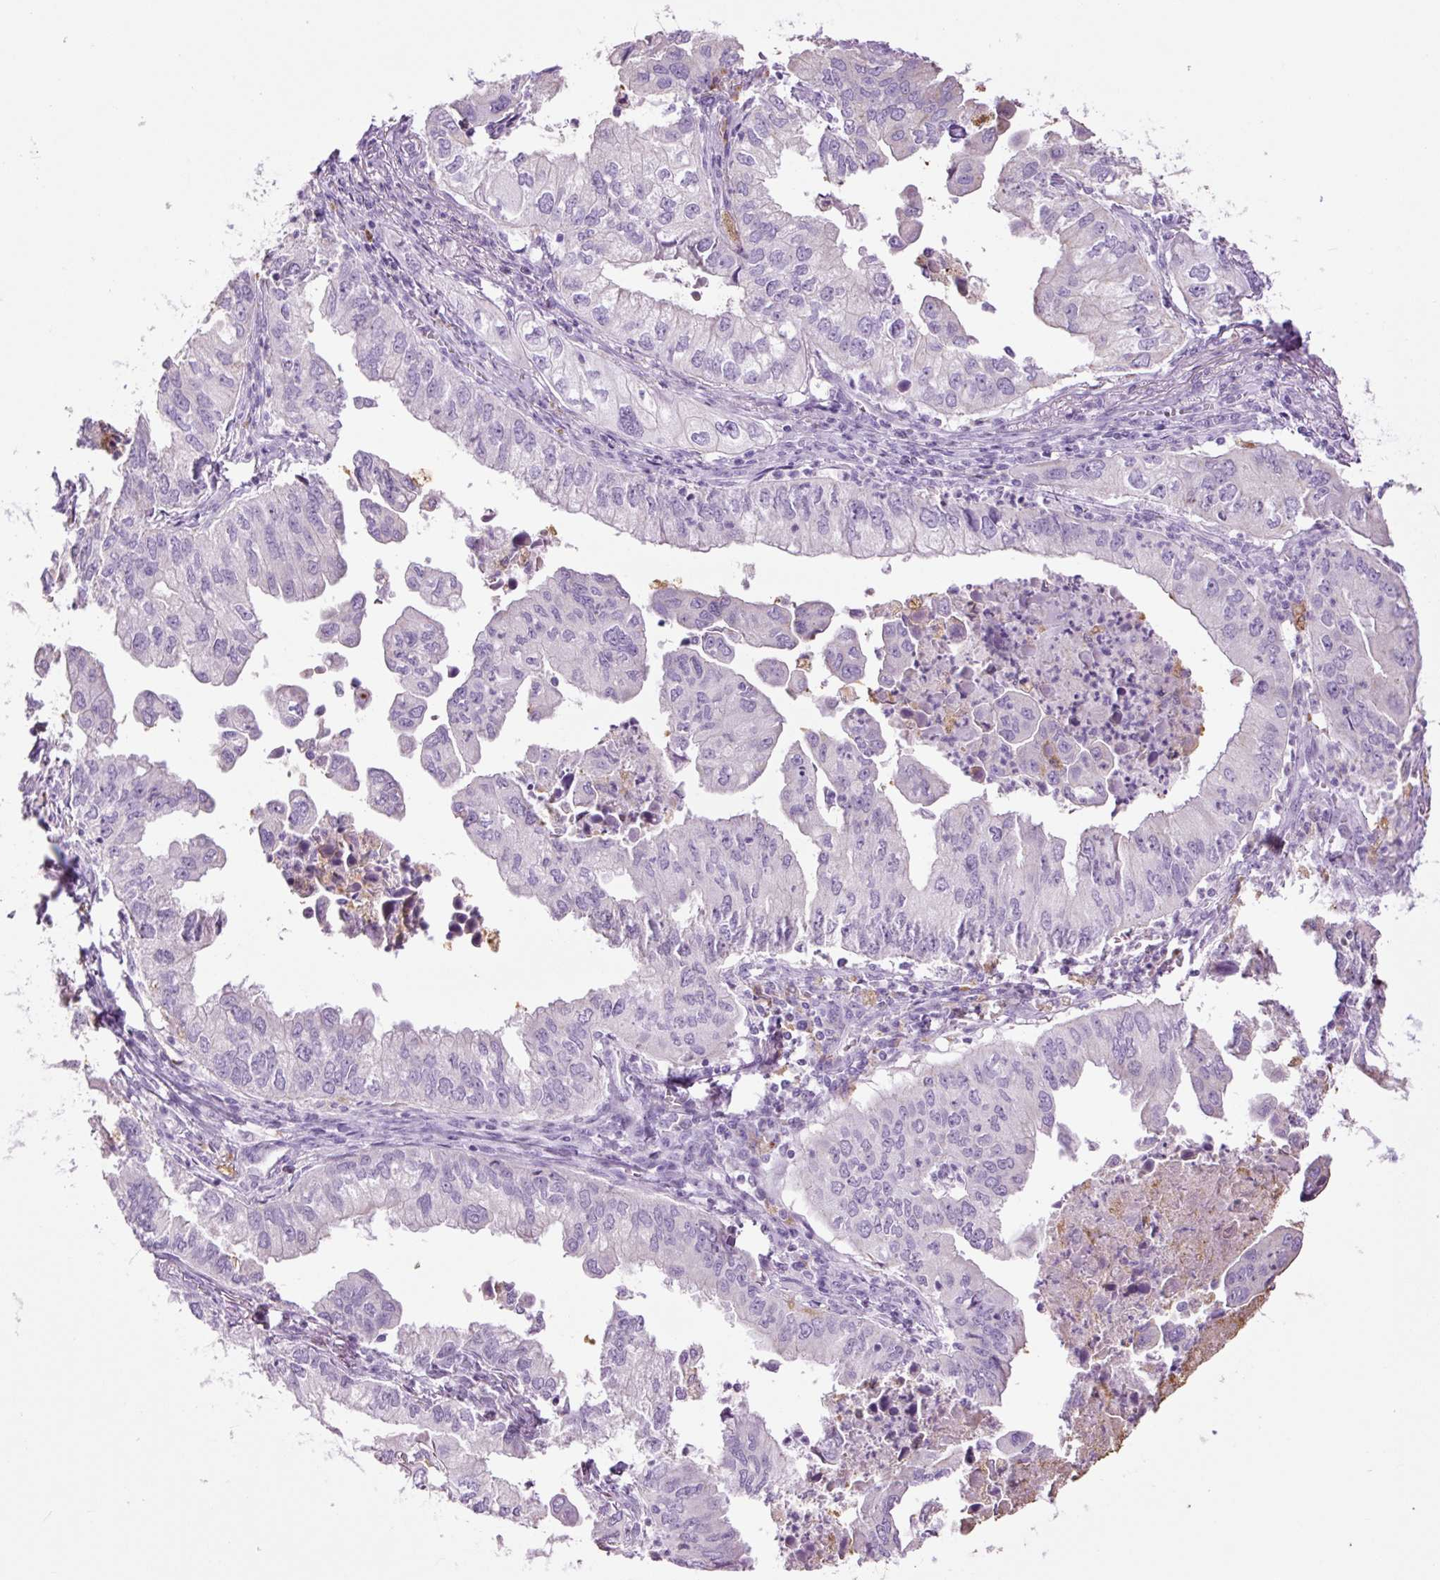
{"staining": {"intensity": "negative", "quantity": "none", "location": "none"}, "tissue": "lung cancer", "cell_type": "Tumor cells", "image_type": "cancer", "snomed": [{"axis": "morphology", "description": "Adenocarcinoma, NOS"}, {"axis": "topography", "description": "Lung"}], "caption": "Protein analysis of adenocarcinoma (lung) demonstrates no significant staining in tumor cells.", "gene": "TFF2", "patient": {"sex": "male", "age": 48}}